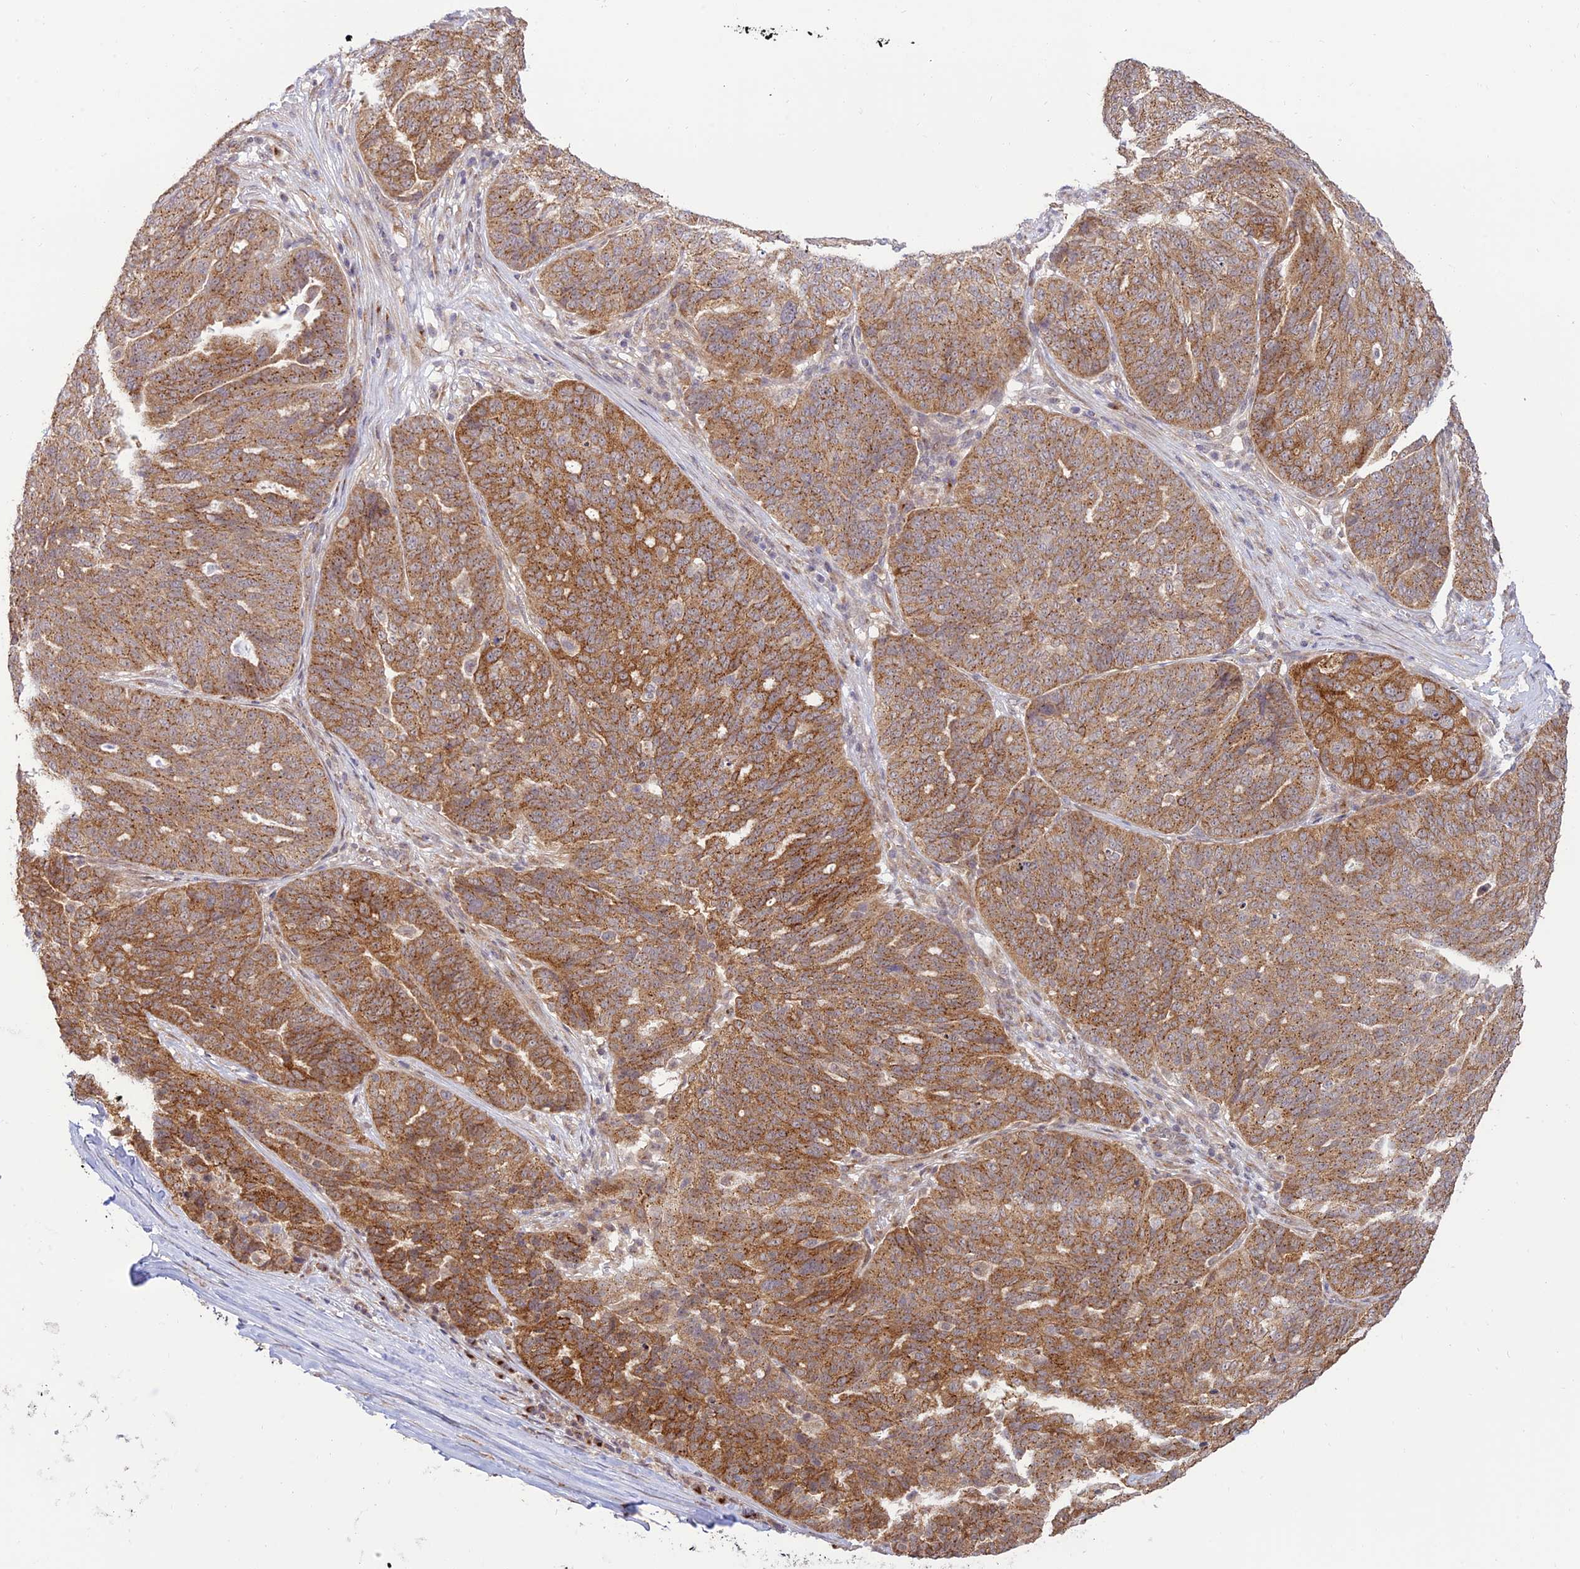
{"staining": {"intensity": "moderate", "quantity": ">75%", "location": "cytoplasmic/membranous"}, "tissue": "ovarian cancer", "cell_type": "Tumor cells", "image_type": "cancer", "snomed": [{"axis": "morphology", "description": "Cystadenocarcinoma, serous, NOS"}, {"axis": "topography", "description": "Ovary"}], "caption": "This photomicrograph shows immunohistochemistry staining of ovarian cancer, with medium moderate cytoplasmic/membranous staining in approximately >75% of tumor cells.", "gene": "GOLGA3", "patient": {"sex": "female", "age": 59}}